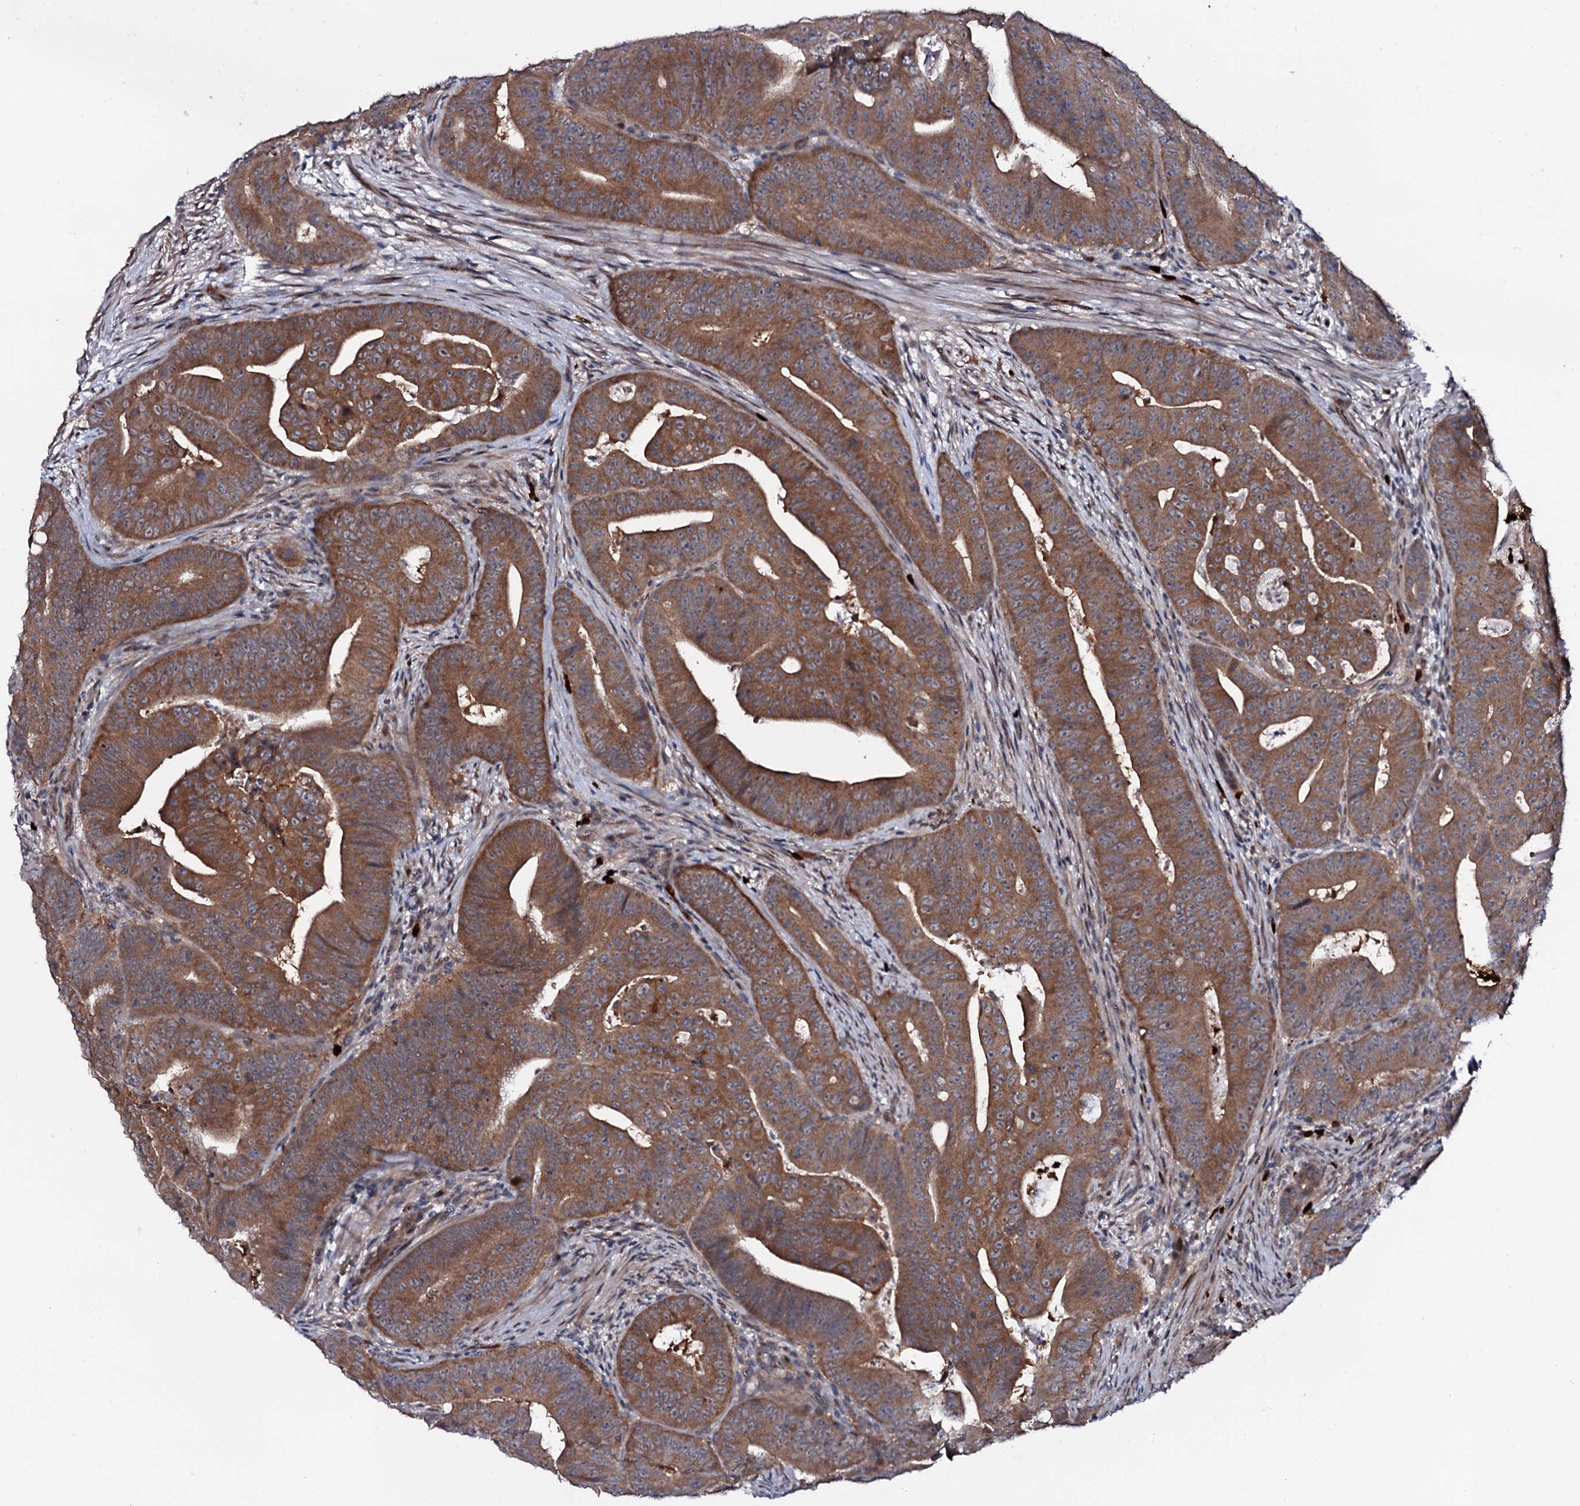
{"staining": {"intensity": "moderate", "quantity": ">75%", "location": "cytoplasmic/membranous"}, "tissue": "colorectal cancer", "cell_type": "Tumor cells", "image_type": "cancer", "snomed": [{"axis": "morphology", "description": "Adenocarcinoma, NOS"}, {"axis": "topography", "description": "Rectum"}], "caption": "Immunohistochemical staining of colorectal cancer (adenocarcinoma) demonstrates moderate cytoplasmic/membranous protein expression in about >75% of tumor cells.", "gene": "COG6", "patient": {"sex": "female", "age": 75}}